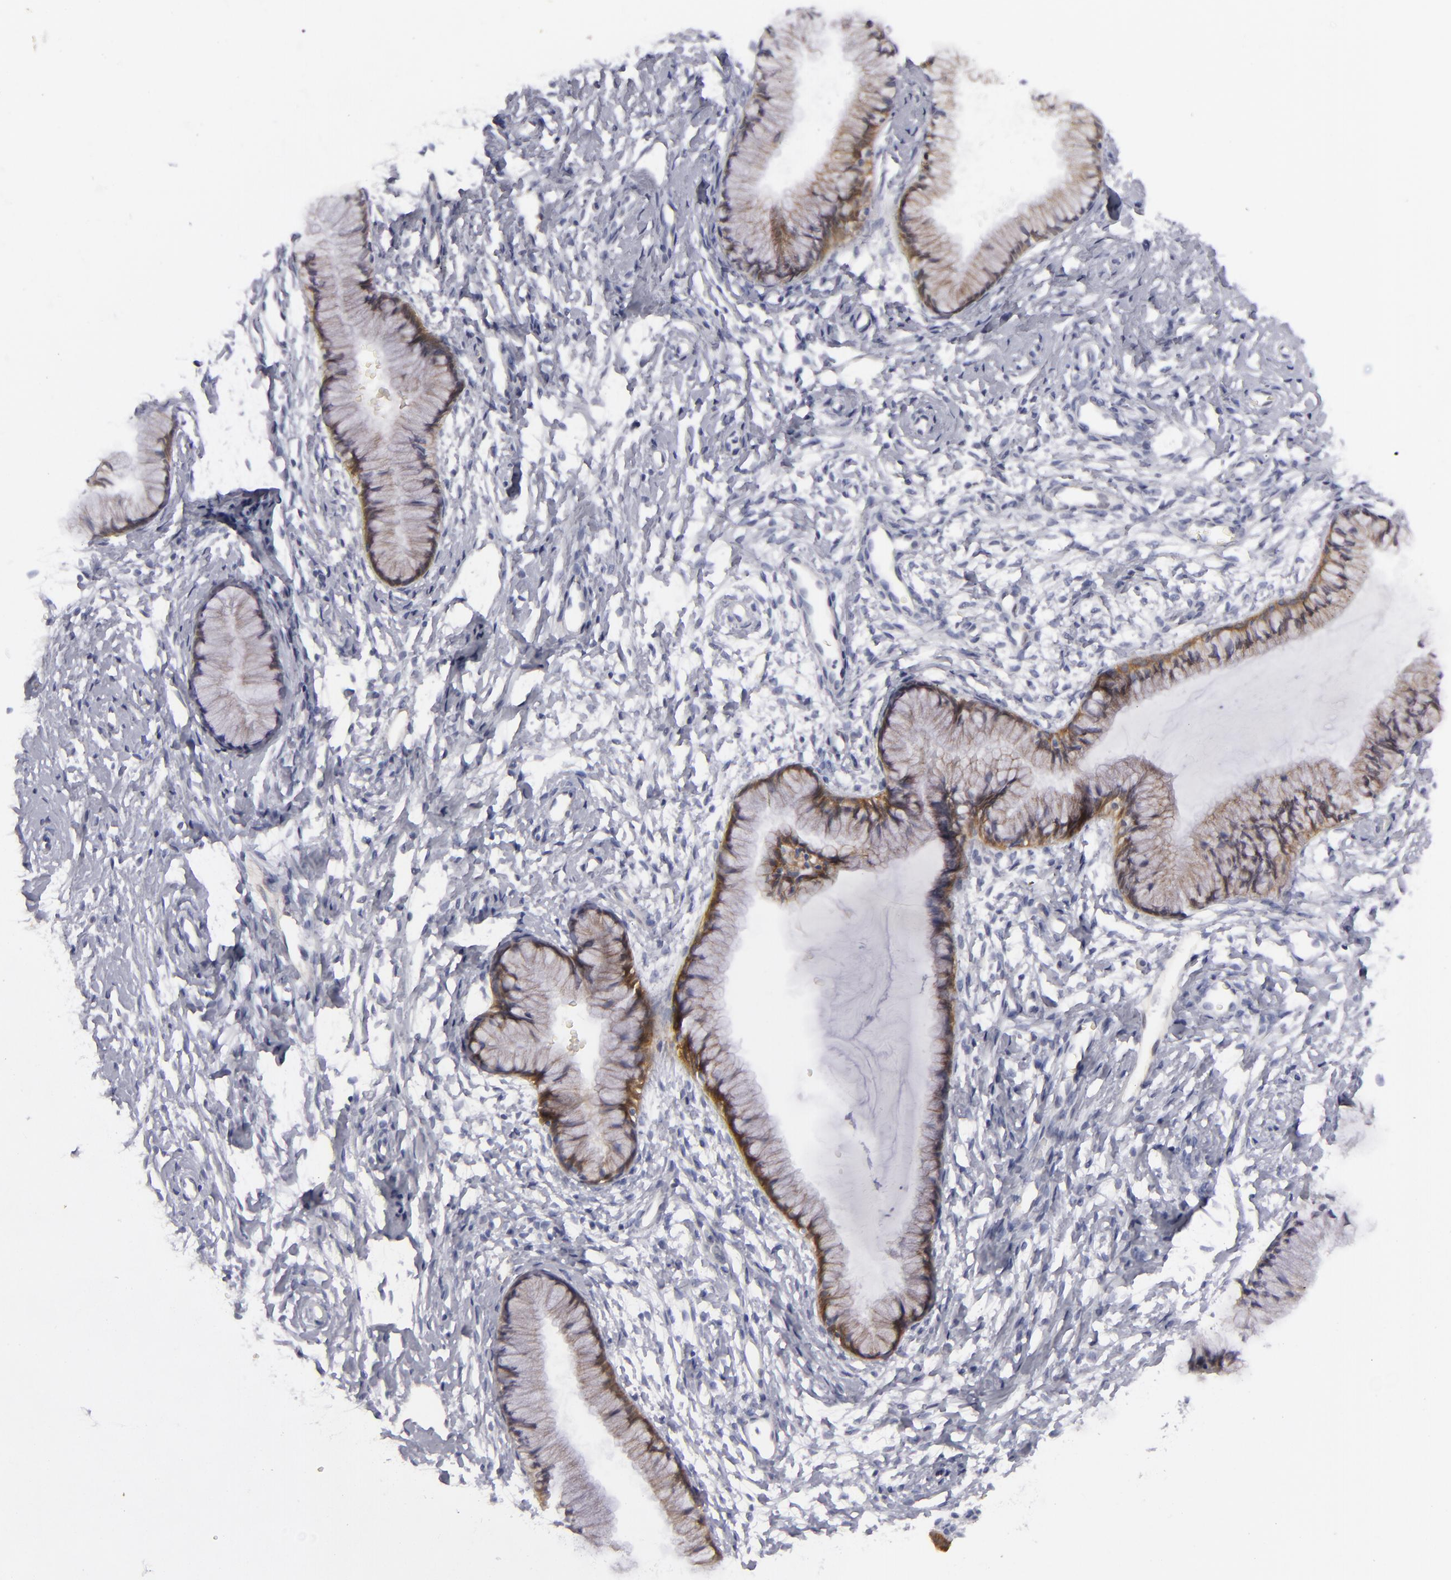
{"staining": {"intensity": "weak", "quantity": ">75%", "location": "cytoplasmic/membranous"}, "tissue": "cervix", "cell_type": "Glandular cells", "image_type": "normal", "snomed": [{"axis": "morphology", "description": "Normal tissue, NOS"}, {"axis": "topography", "description": "Cervix"}], "caption": "Protein staining of normal cervix demonstrates weak cytoplasmic/membranous staining in approximately >75% of glandular cells.", "gene": "JUP", "patient": {"sex": "female", "age": 46}}